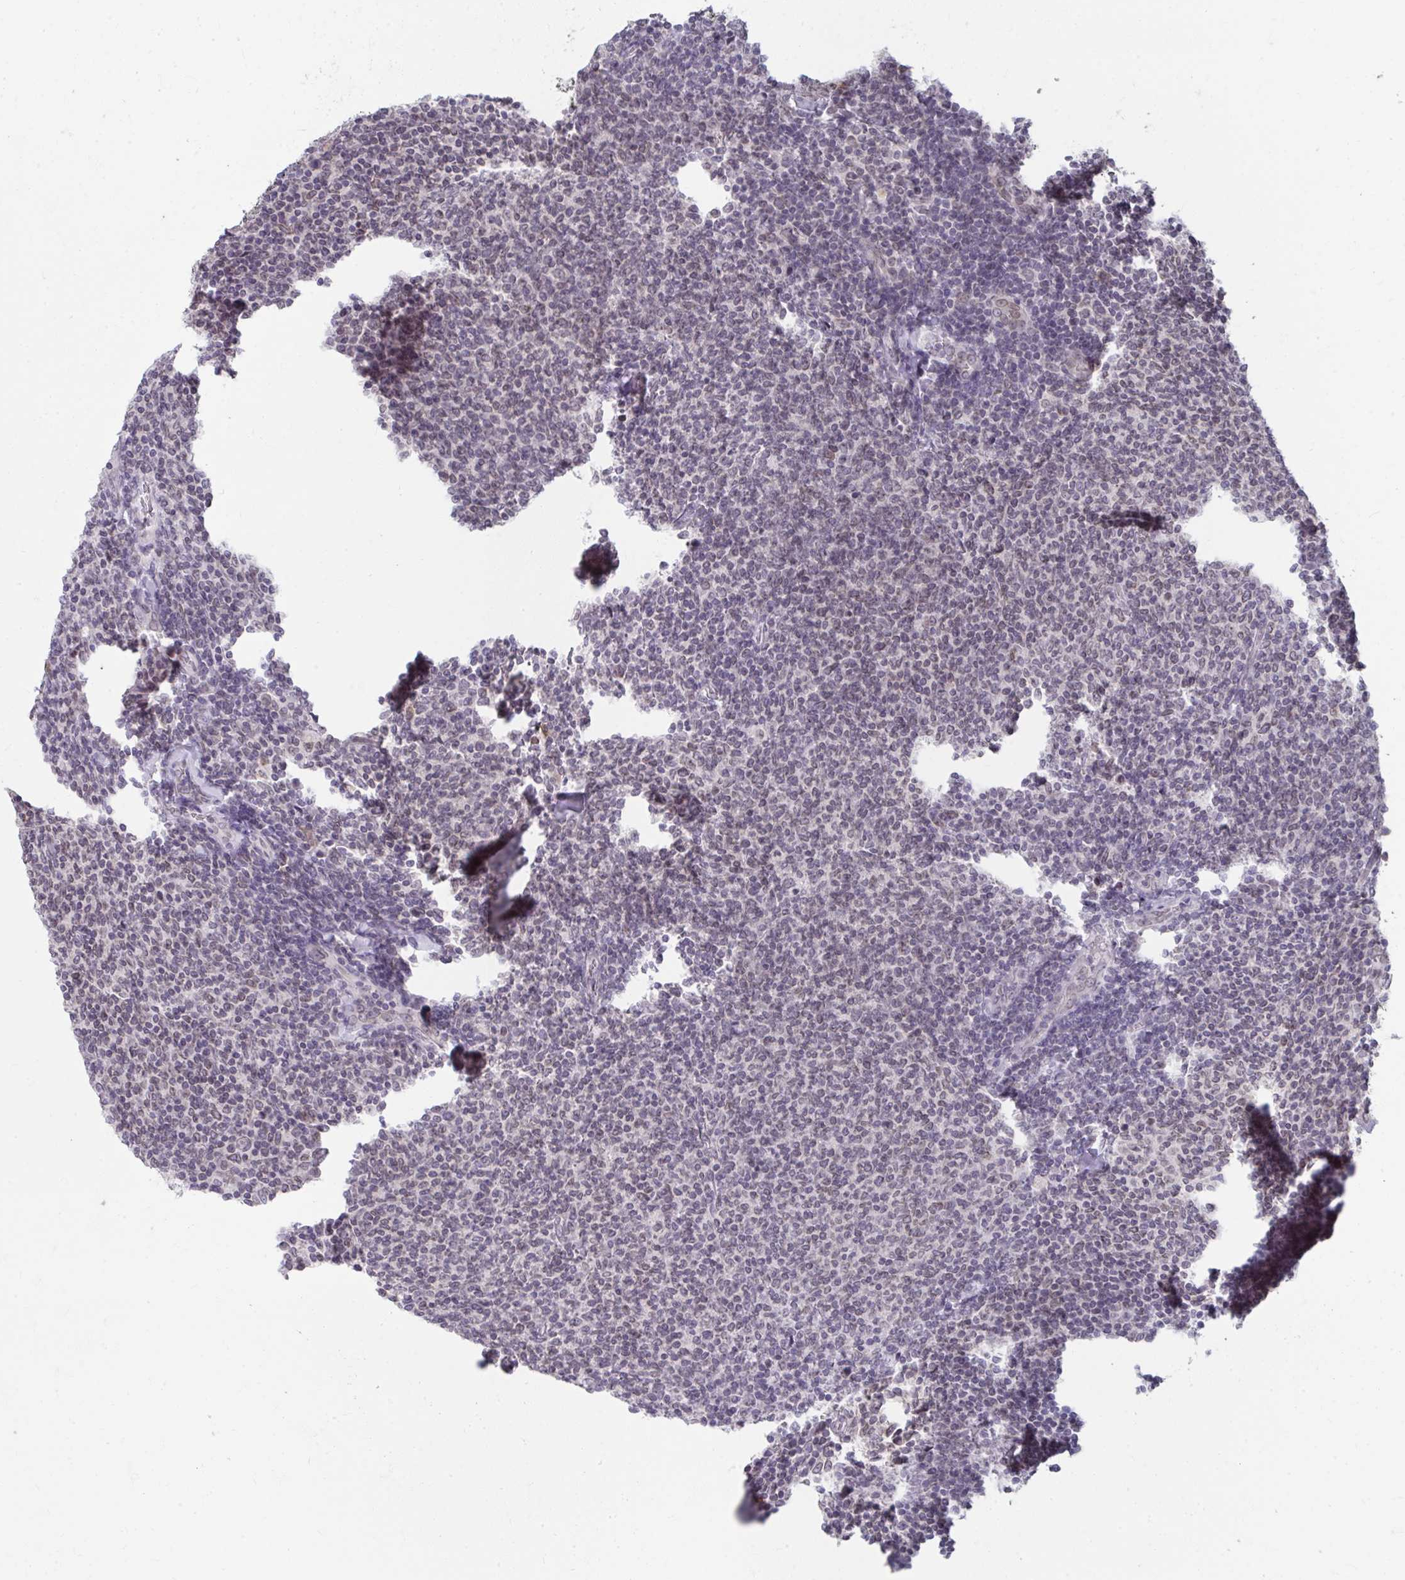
{"staining": {"intensity": "weak", "quantity": "<25%", "location": "nuclear"}, "tissue": "lymphoma", "cell_type": "Tumor cells", "image_type": "cancer", "snomed": [{"axis": "morphology", "description": "Malignant lymphoma, non-Hodgkin's type, Low grade"}, {"axis": "topography", "description": "Lymph node"}], "caption": "A photomicrograph of human malignant lymphoma, non-Hodgkin's type (low-grade) is negative for staining in tumor cells.", "gene": "NUP133", "patient": {"sex": "male", "age": 52}}